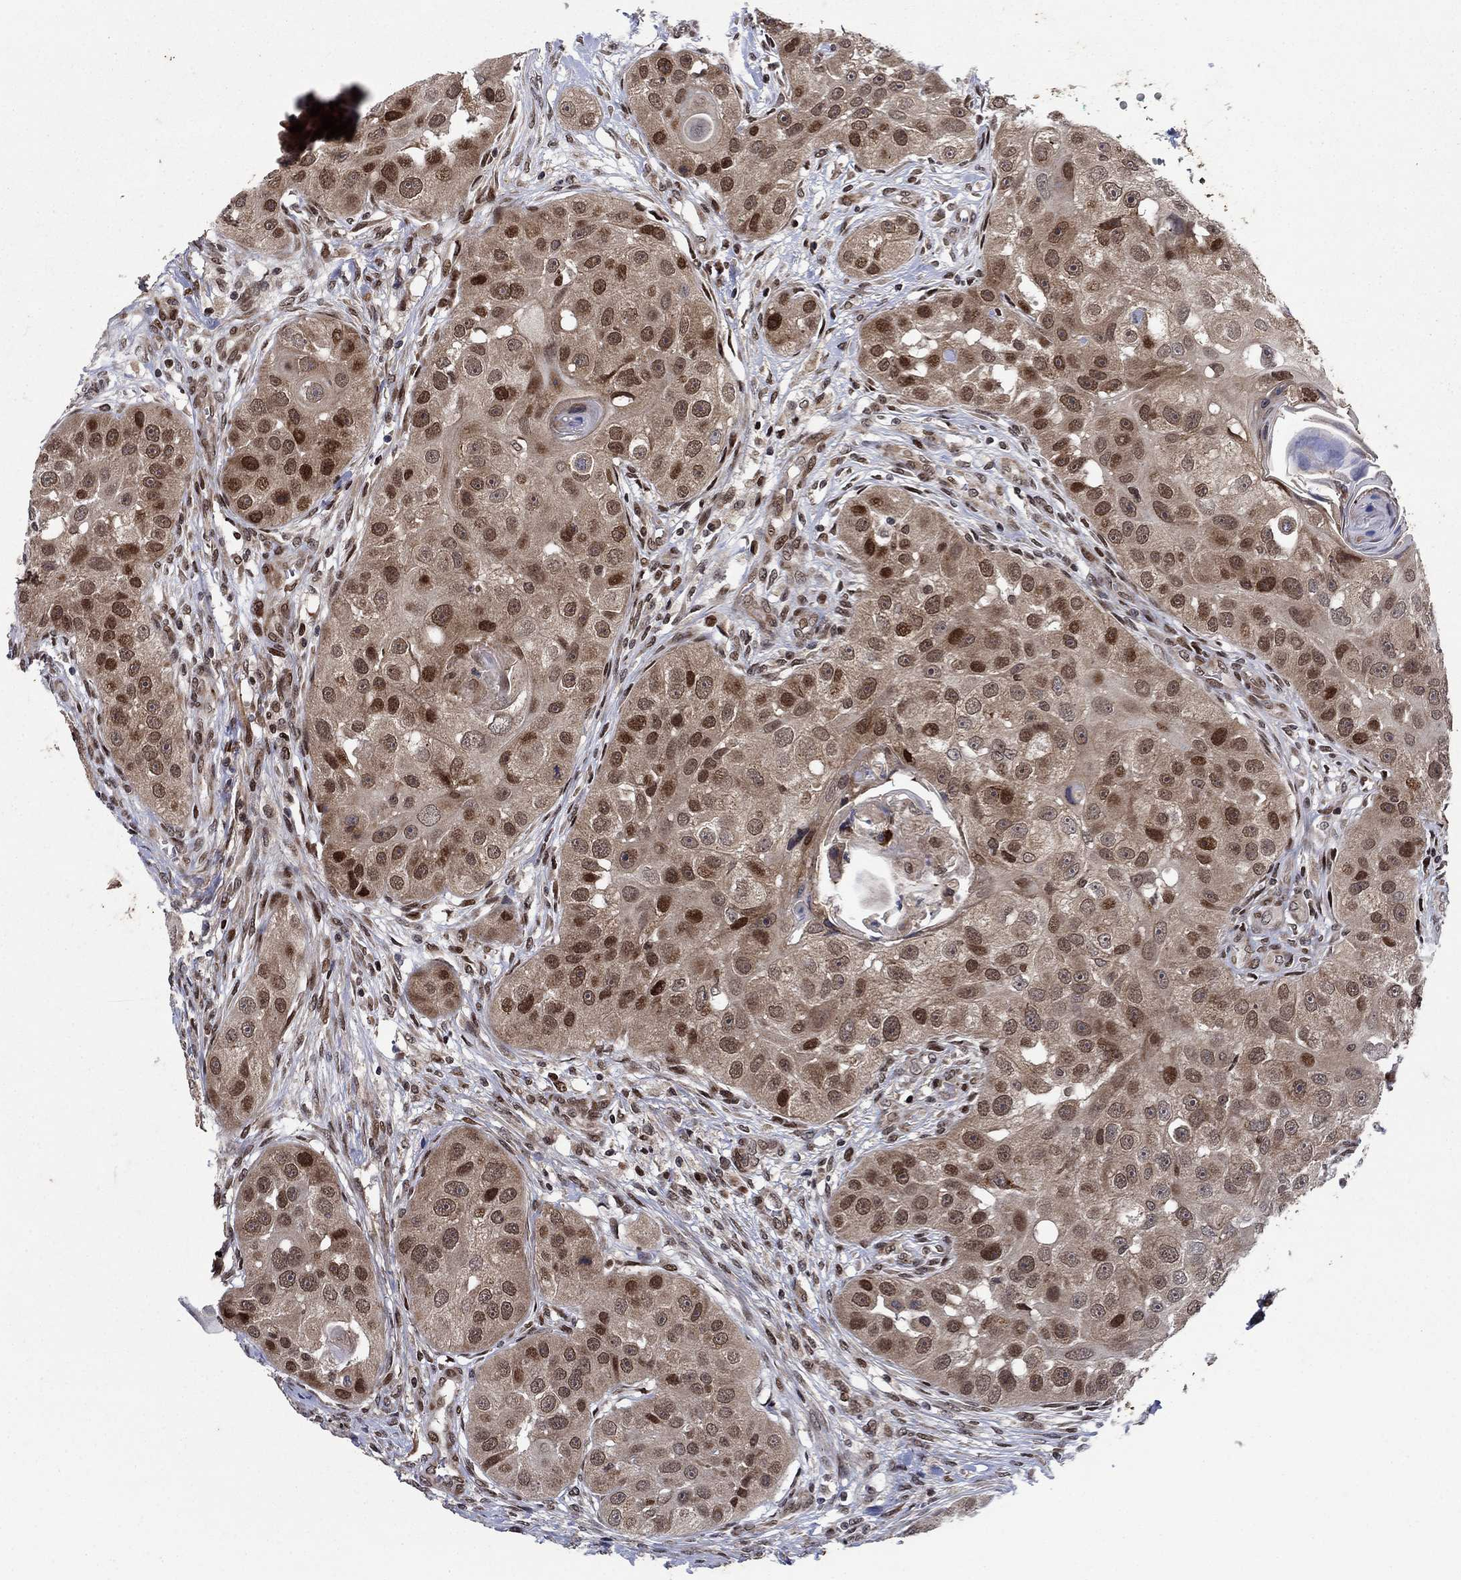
{"staining": {"intensity": "strong", "quantity": "<25%", "location": "nuclear"}, "tissue": "head and neck cancer", "cell_type": "Tumor cells", "image_type": "cancer", "snomed": [{"axis": "morphology", "description": "Normal tissue, NOS"}, {"axis": "morphology", "description": "Squamous cell carcinoma, NOS"}, {"axis": "topography", "description": "Skeletal muscle"}, {"axis": "topography", "description": "Head-Neck"}], "caption": "About <25% of tumor cells in human head and neck squamous cell carcinoma exhibit strong nuclear protein positivity as visualized by brown immunohistochemical staining.", "gene": "PRICKLE4", "patient": {"sex": "male", "age": 51}}